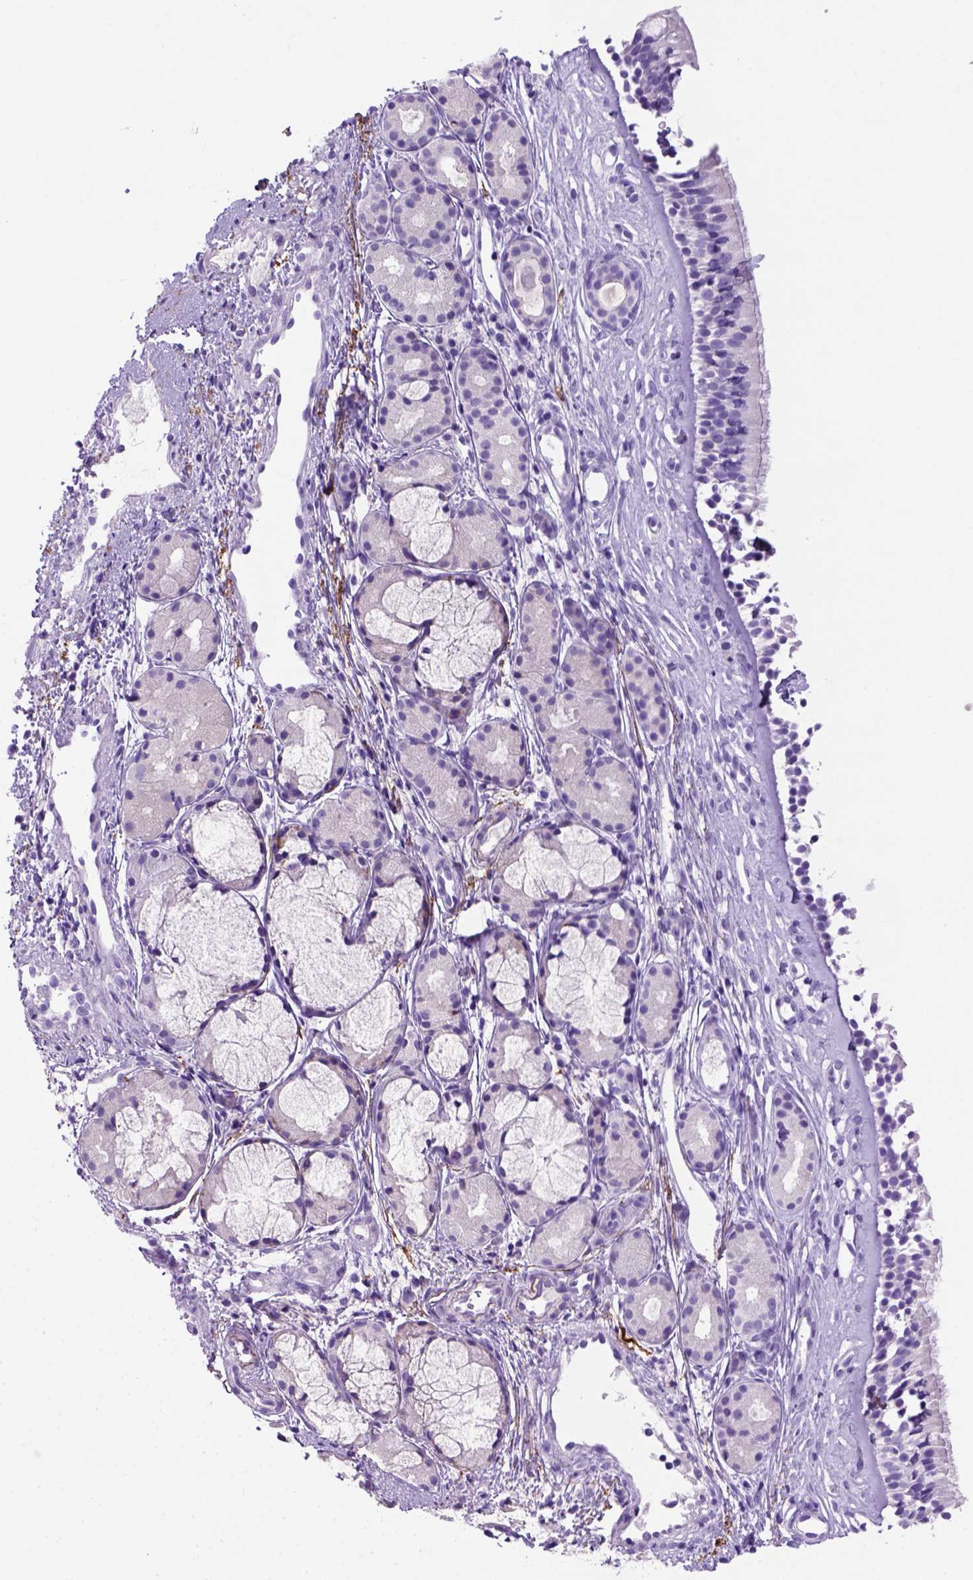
{"staining": {"intensity": "negative", "quantity": "none", "location": "none"}, "tissue": "nasopharynx", "cell_type": "Respiratory epithelial cells", "image_type": "normal", "snomed": [{"axis": "morphology", "description": "Normal tissue, NOS"}, {"axis": "topography", "description": "Nasopharynx"}], "caption": "High power microscopy photomicrograph of an immunohistochemistry micrograph of unremarkable nasopharynx, revealing no significant positivity in respiratory epithelial cells. (Stains: DAB immunohistochemistry with hematoxylin counter stain, Microscopy: brightfield microscopy at high magnification).", "gene": "SIRPD", "patient": {"sex": "female", "age": 52}}